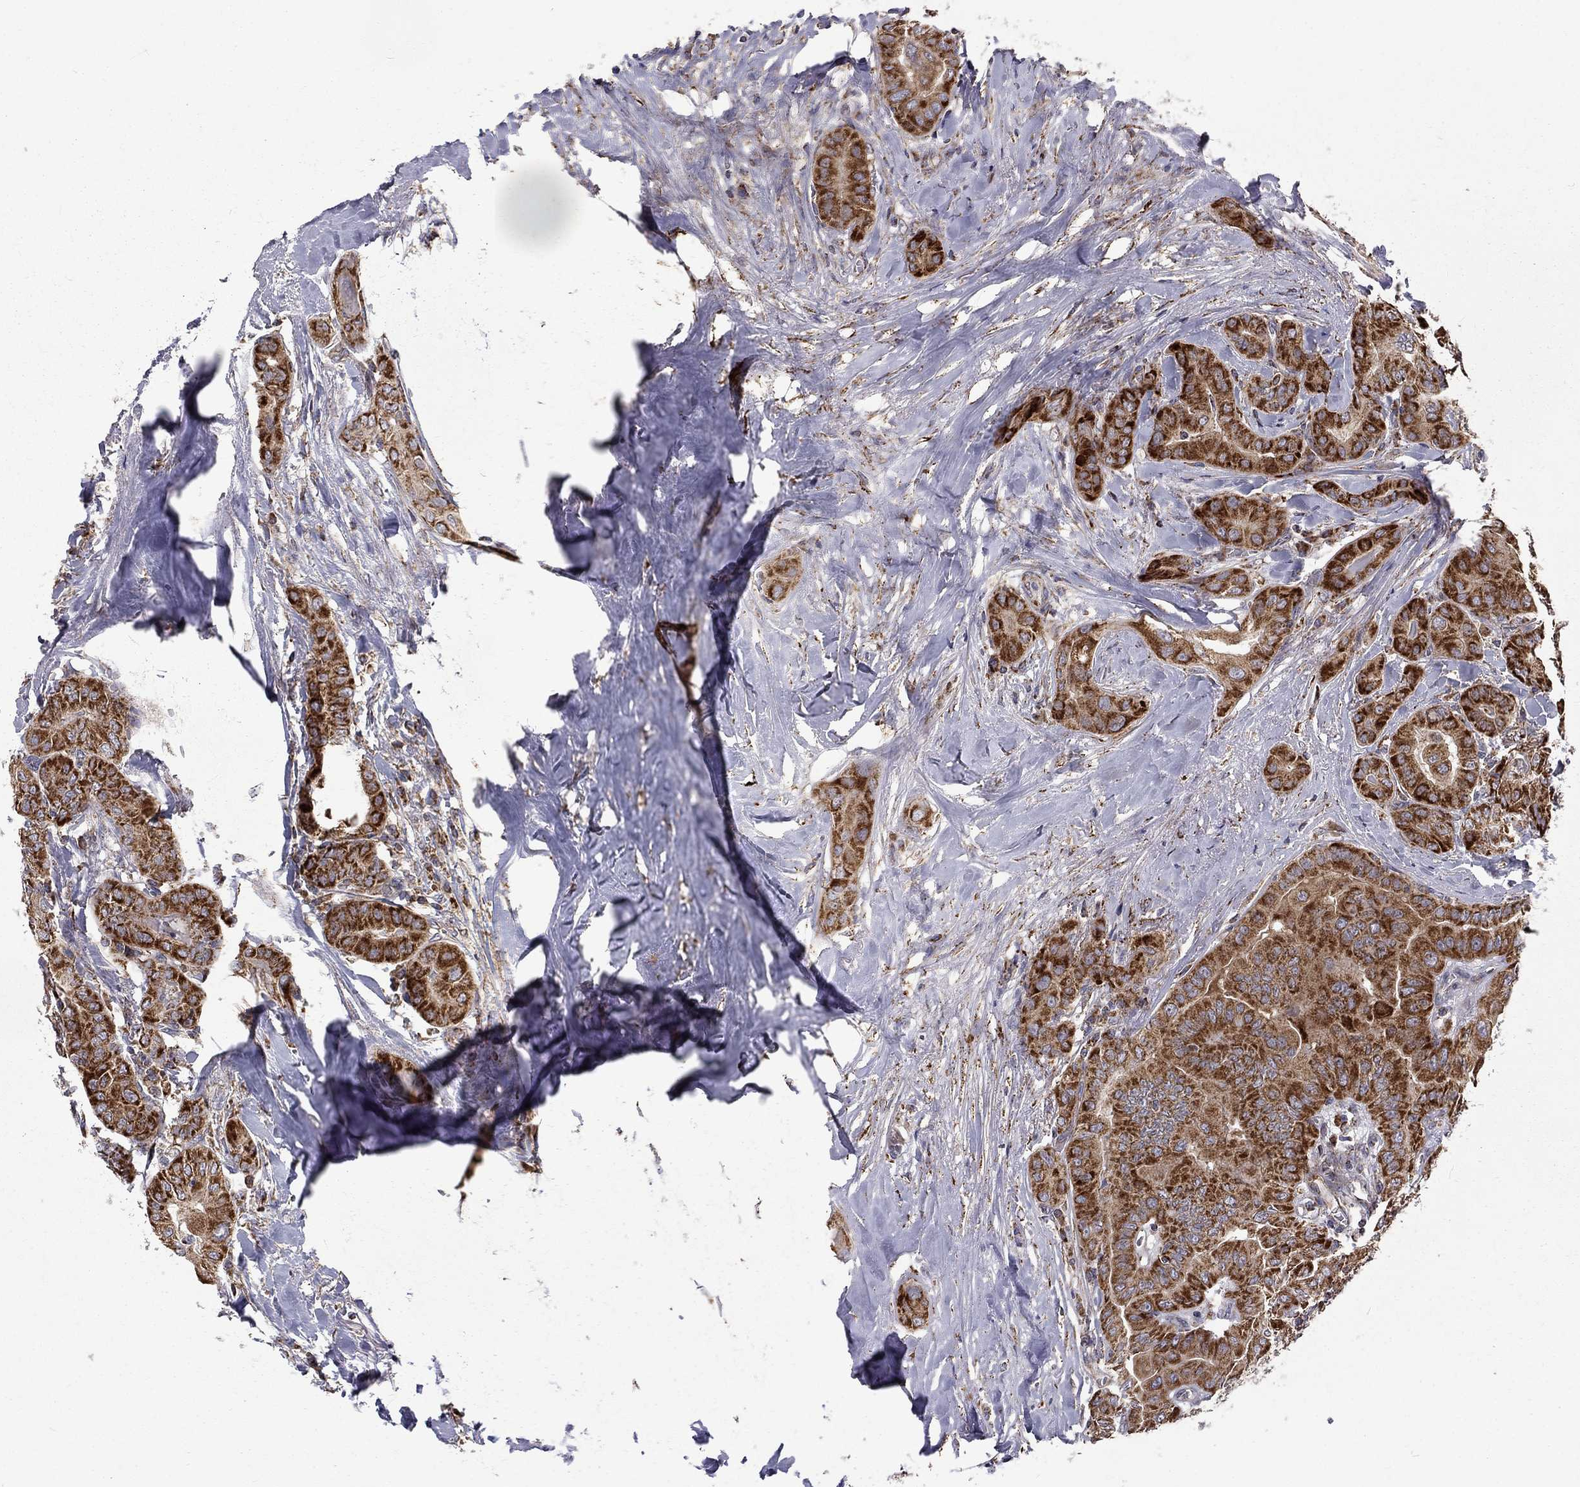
{"staining": {"intensity": "strong", "quantity": ">75%", "location": "cytoplasmic/membranous"}, "tissue": "thyroid cancer", "cell_type": "Tumor cells", "image_type": "cancer", "snomed": [{"axis": "morphology", "description": "Papillary adenocarcinoma, NOS"}, {"axis": "topography", "description": "Thyroid gland"}], "caption": "Papillary adenocarcinoma (thyroid) stained with a protein marker demonstrates strong staining in tumor cells.", "gene": "ALDH1B1", "patient": {"sex": "female", "age": 37}}